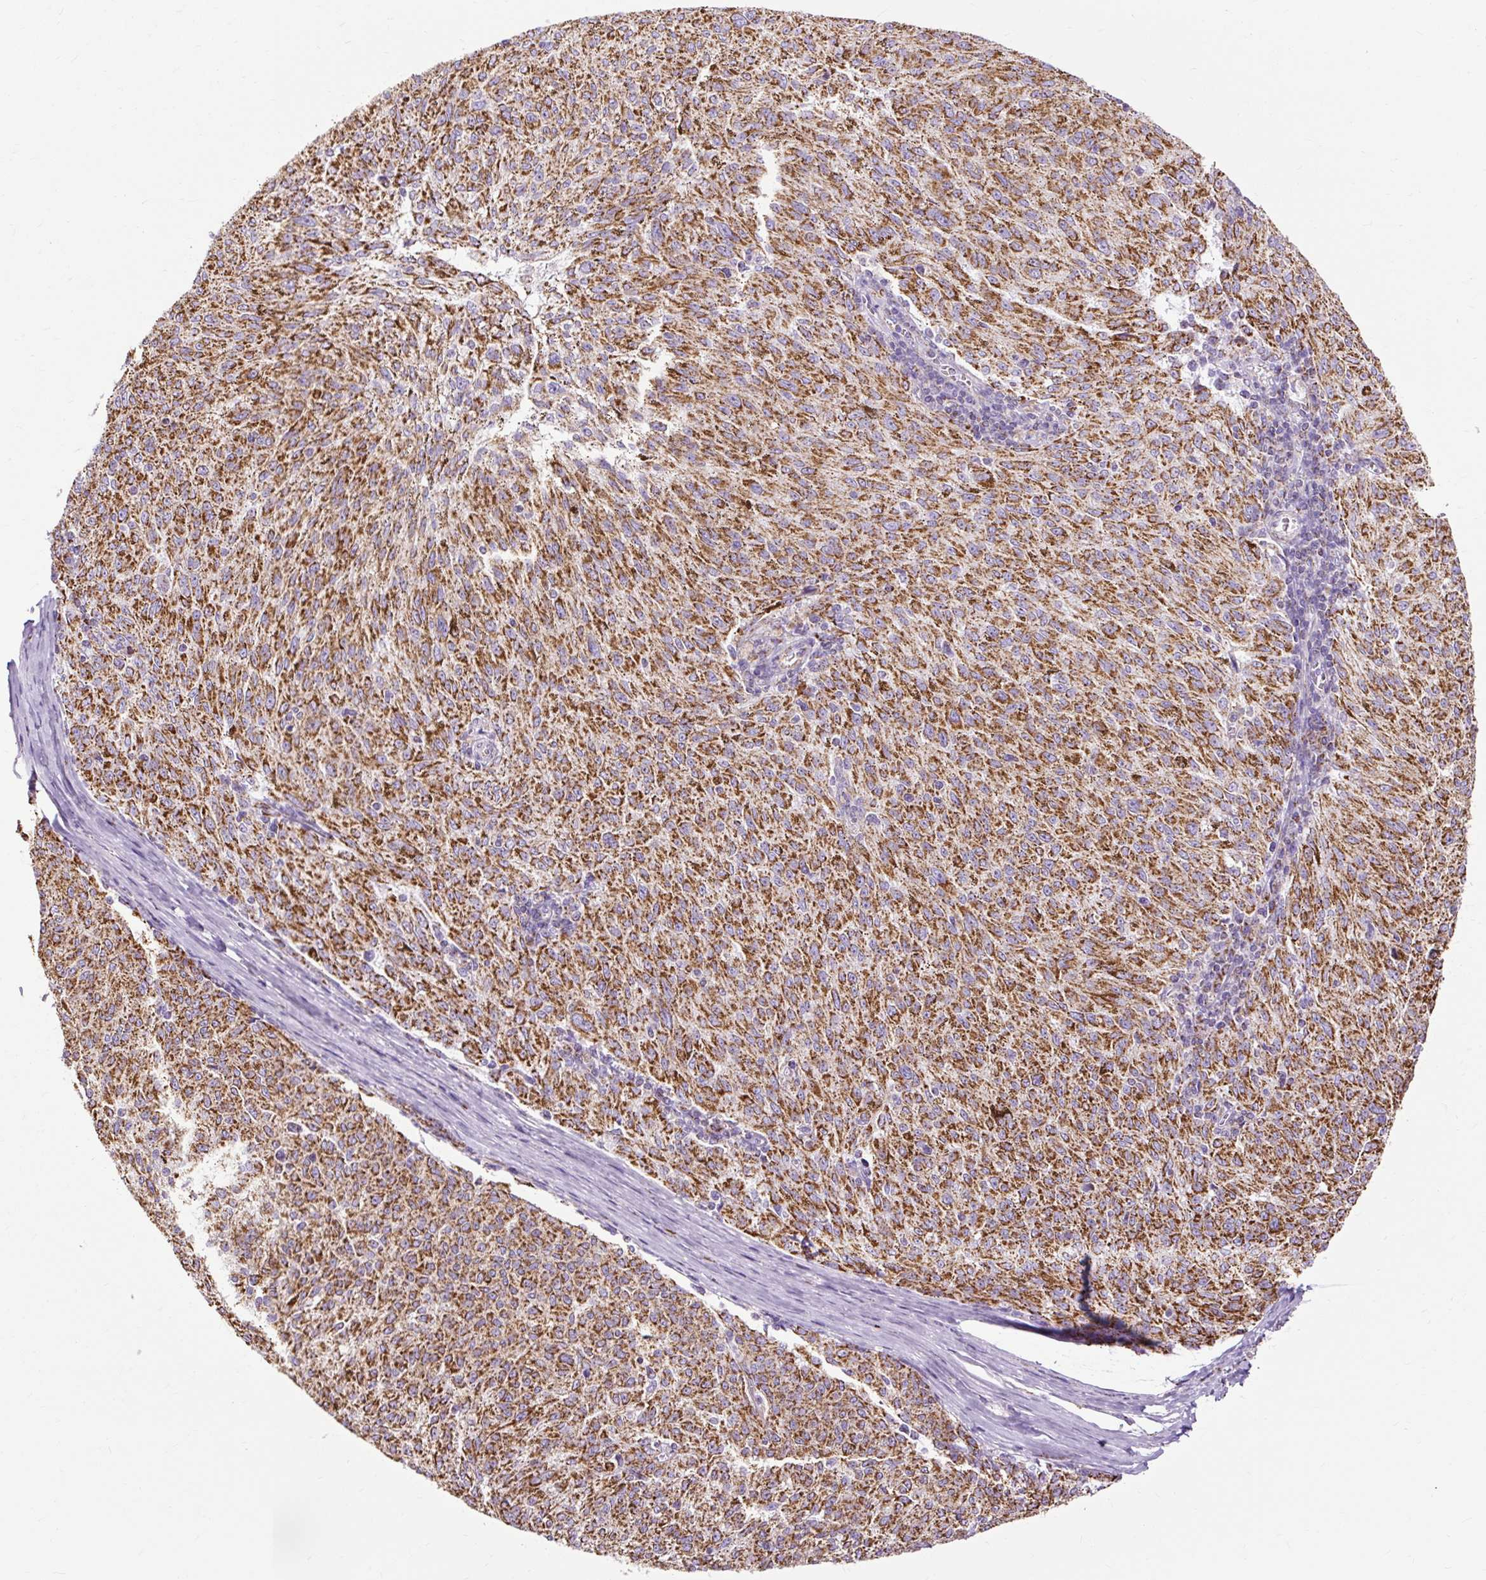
{"staining": {"intensity": "strong", "quantity": ">75%", "location": "cytoplasmic/membranous"}, "tissue": "melanoma", "cell_type": "Tumor cells", "image_type": "cancer", "snomed": [{"axis": "morphology", "description": "Malignant melanoma, NOS"}, {"axis": "topography", "description": "Skin"}], "caption": "Immunohistochemistry (IHC) staining of malignant melanoma, which demonstrates high levels of strong cytoplasmic/membranous positivity in approximately >75% of tumor cells indicating strong cytoplasmic/membranous protein positivity. The staining was performed using DAB (3,3'-diaminobenzidine) (brown) for protein detection and nuclei were counterstained in hematoxylin (blue).", "gene": "DLAT", "patient": {"sex": "female", "age": 72}}